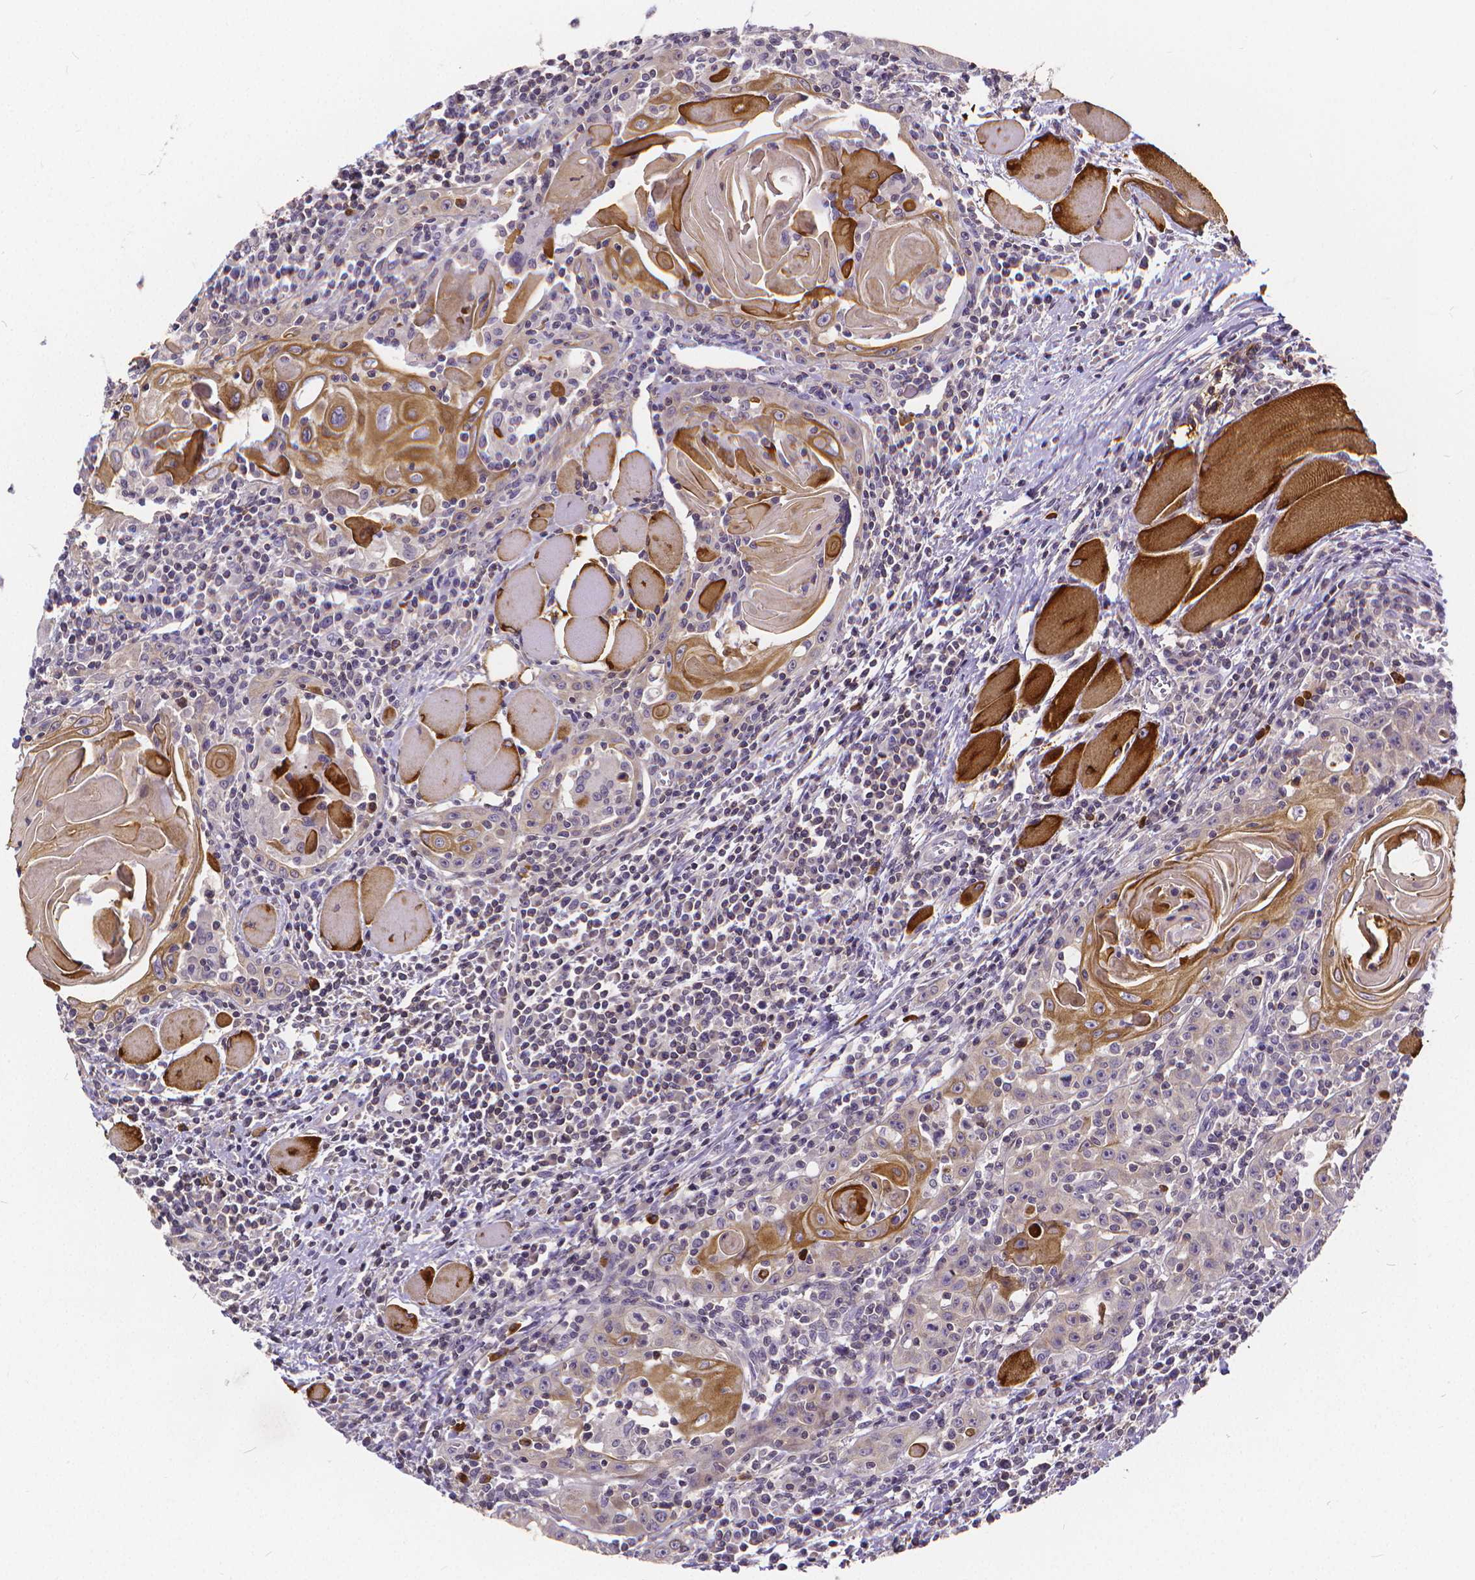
{"staining": {"intensity": "moderate", "quantity": "<25%", "location": "cytoplasmic/membranous"}, "tissue": "head and neck cancer", "cell_type": "Tumor cells", "image_type": "cancer", "snomed": [{"axis": "morphology", "description": "Normal tissue, NOS"}, {"axis": "morphology", "description": "Squamous cell carcinoma, NOS"}, {"axis": "topography", "description": "Oral tissue"}, {"axis": "topography", "description": "Head-Neck"}], "caption": "Human head and neck cancer (squamous cell carcinoma) stained for a protein (brown) displays moderate cytoplasmic/membranous positive expression in approximately <25% of tumor cells.", "gene": "GLRB", "patient": {"sex": "male", "age": 52}}